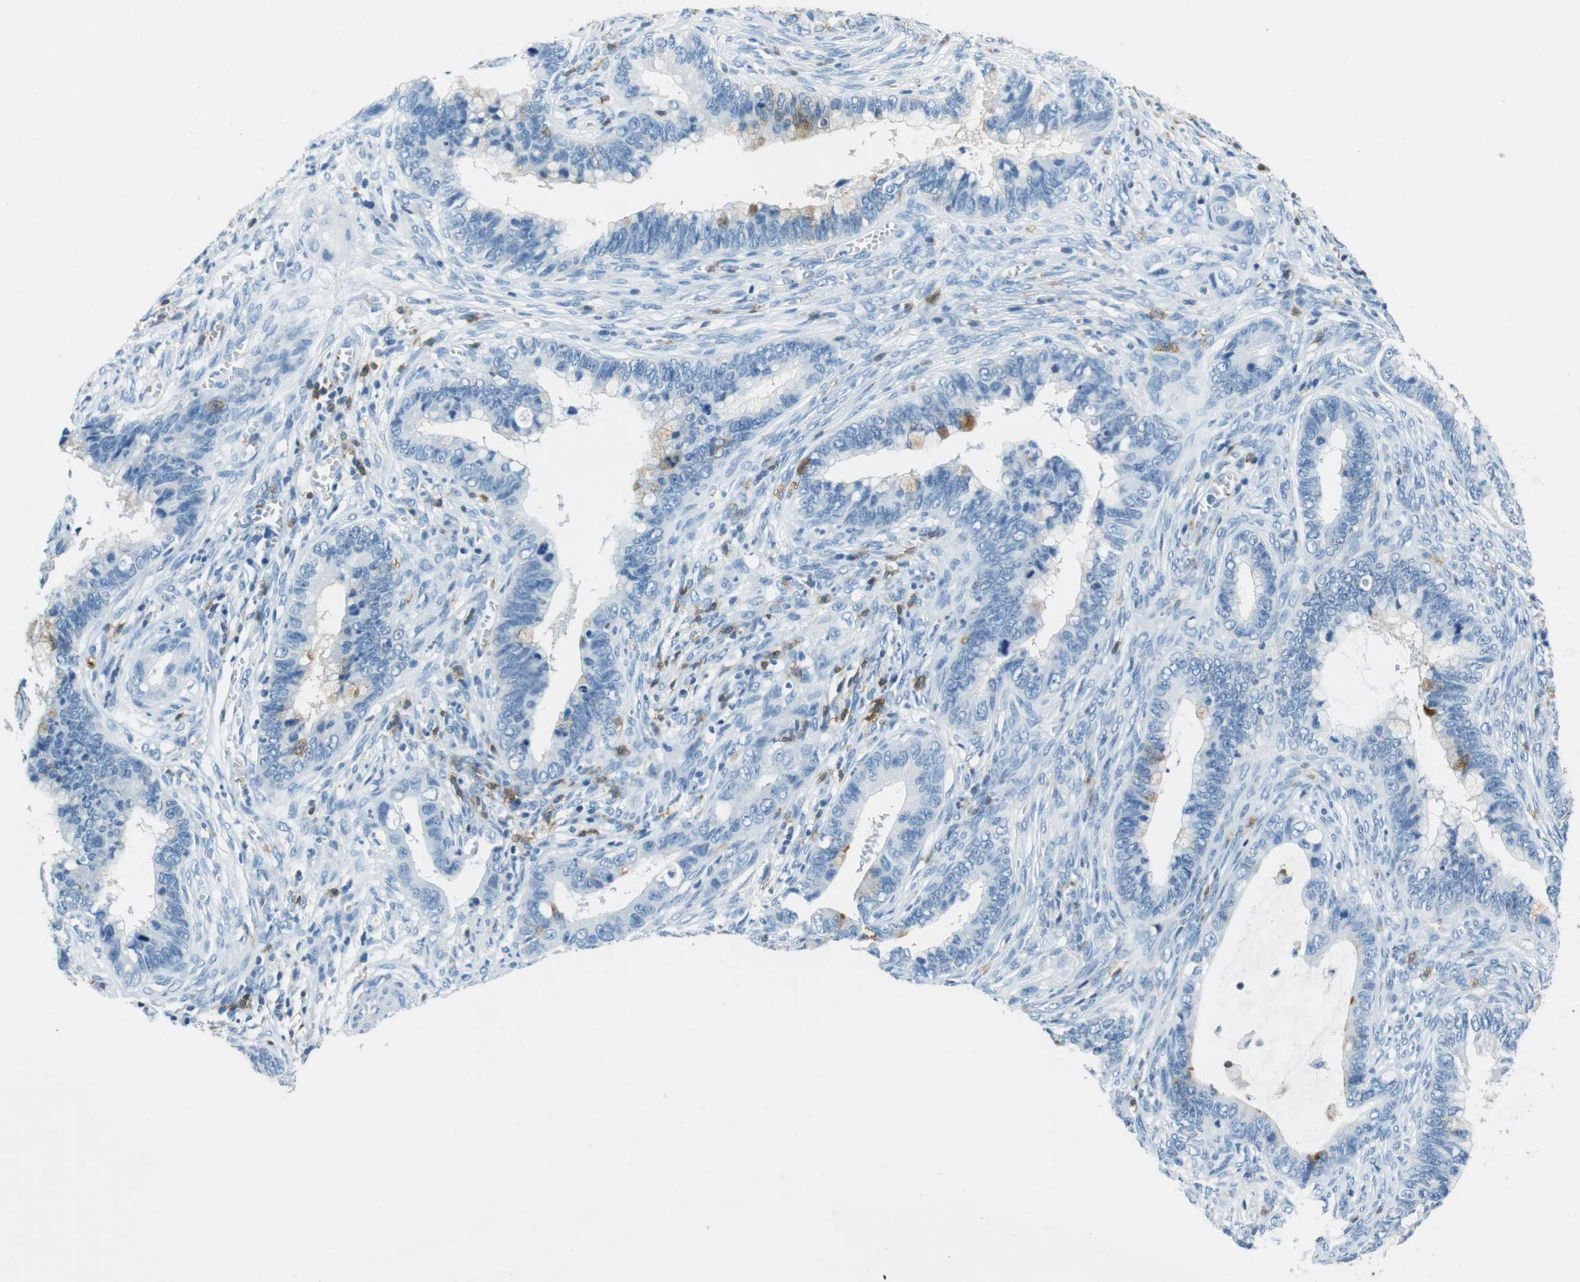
{"staining": {"intensity": "moderate", "quantity": "<25%", "location": "cytoplasmic/membranous"}, "tissue": "cervical cancer", "cell_type": "Tumor cells", "image_type": "cancer", "snomed": [{"axis": "morphology", "description": "Adenocarcinoma, NOS"}, {"axis": "topography", "description": "Cervix"}], "caption": "Immunohistochemical staining of cervical cancer (adenocarcinoma) displays moderate cytoplasmic/membranous protein expression in about <25% of tumor cells.", "gene": "LAT", "patient": {"sex": "female", "age": 44}}